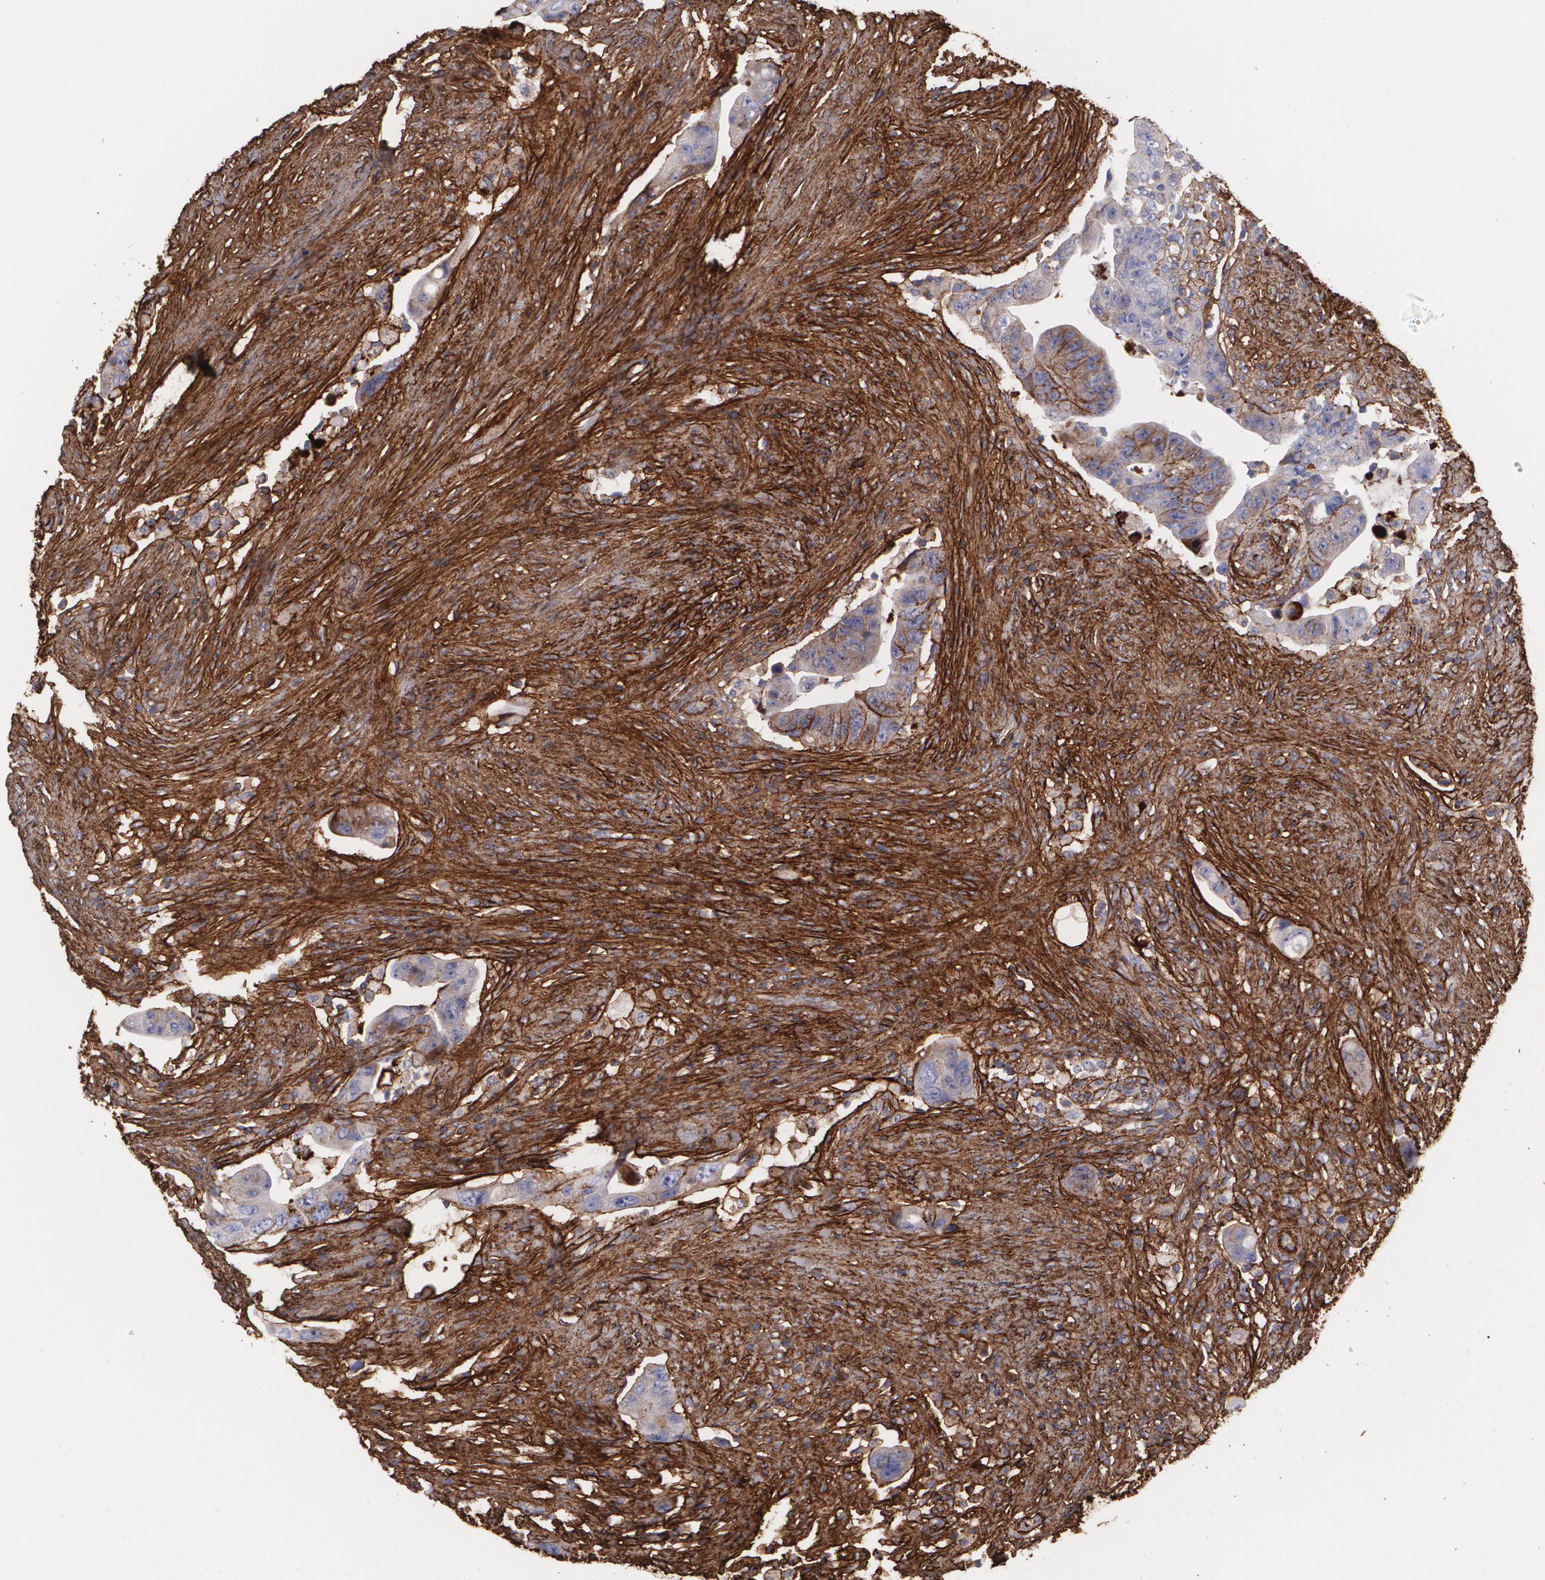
{"staining": {"intensity": "moderate", "quantity": ">75%", "location": "cytoplasmic/membranous"}, "tissue": "colorectal cancer", "cell_type": "Tumor cells", "image_type": "cancer", "snomed": [{"axis": "morphology", "description": "Adenocarcinoma, NOS"}, {"axis": "topography", "description": "Rectum"}], "caption": "This image shows immunohistochemistry (IHC) staining of human colorectal cancer, with medium moderate cytoplasmic/membranous positivity in approximately >75% of tumor cells.", "gene": "FBLN1", "patient": {"sex": "female", "age": 71}}